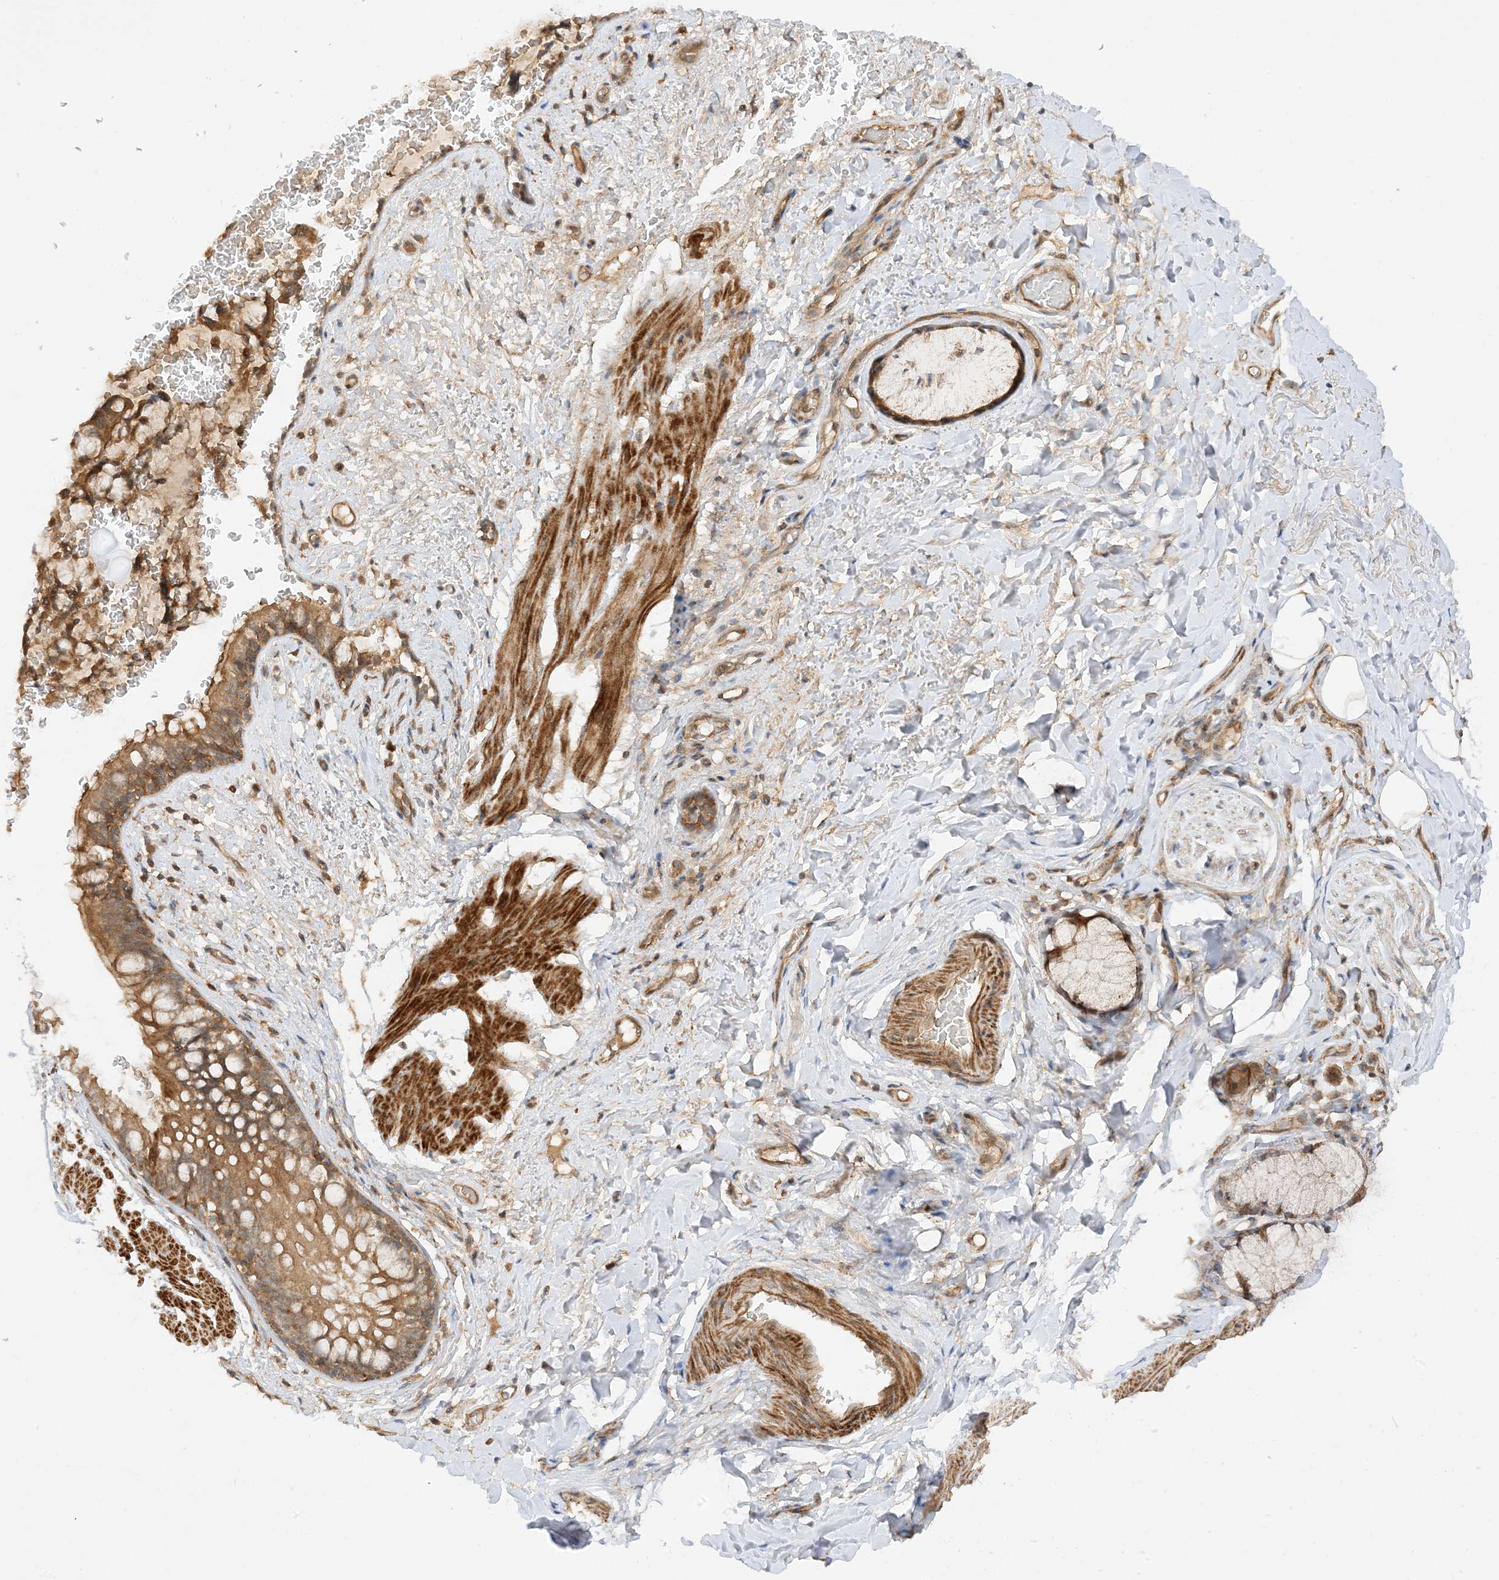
{"staining": {"intensity": "moderate", "quantity": ">75%", "location": "cytoplasmic/membranous"}, "tissue": "bronchus", "cell_type": "Respiratory epithelial cells", "image_type": "normal", "snomed": [{"axis": "morphology", "description": "Normal tissue, NOS"}, {"axis": "topography", "description": "Cartilage tissue"}, {"axis": "topography", "description": "Bronchus"}], "caption": "Benign bronchus displays moderate cytoplasmic/membranous expression in approximately >75% of respiratory epithelial cells, visualized by immunohistochemistry.", "gene": "XRN1", "patient": {"sex": "female", "age": 36}}